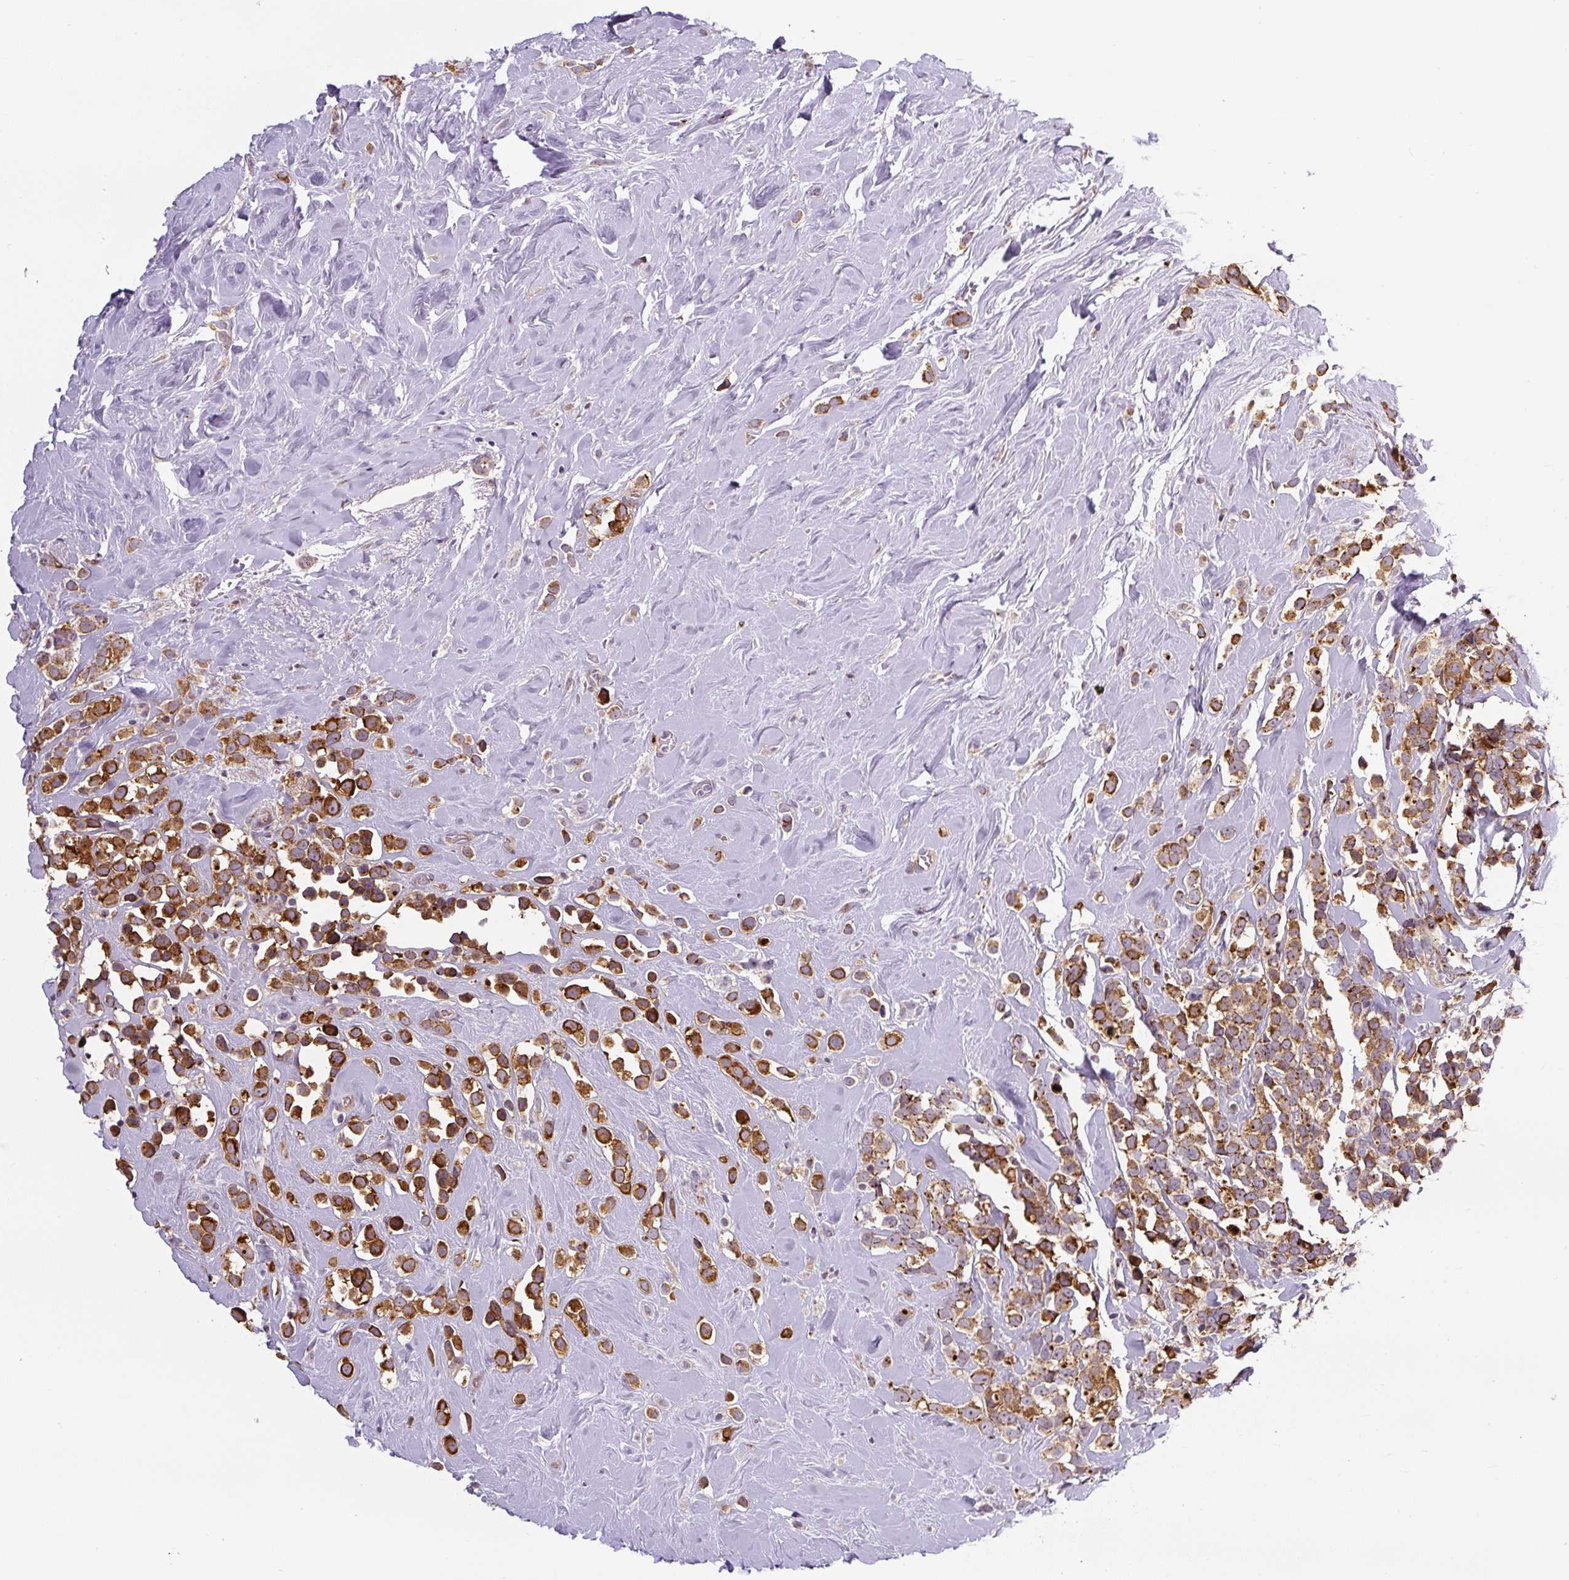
{"staining": {"intensity": "strong", "quantity": ">75%", "location": "cytoplasmic/membranous"}, "tissue": "breast cancer", "cell_type": "Tumor cells", "image_type": "cancer", "snomed": [{"axis": "morphology", "description": "Duct carcinoma"}, {"axis": "topography", "description": "Breast"}], "caption": "Breast invasive ductal carcinoma stained with a brown dye displays strong cytoplasmic/membranous positive staining in approximately >75% of tumor cells.", "gene": "PCM1", "patient": {"sex": "female", "age": 80}}